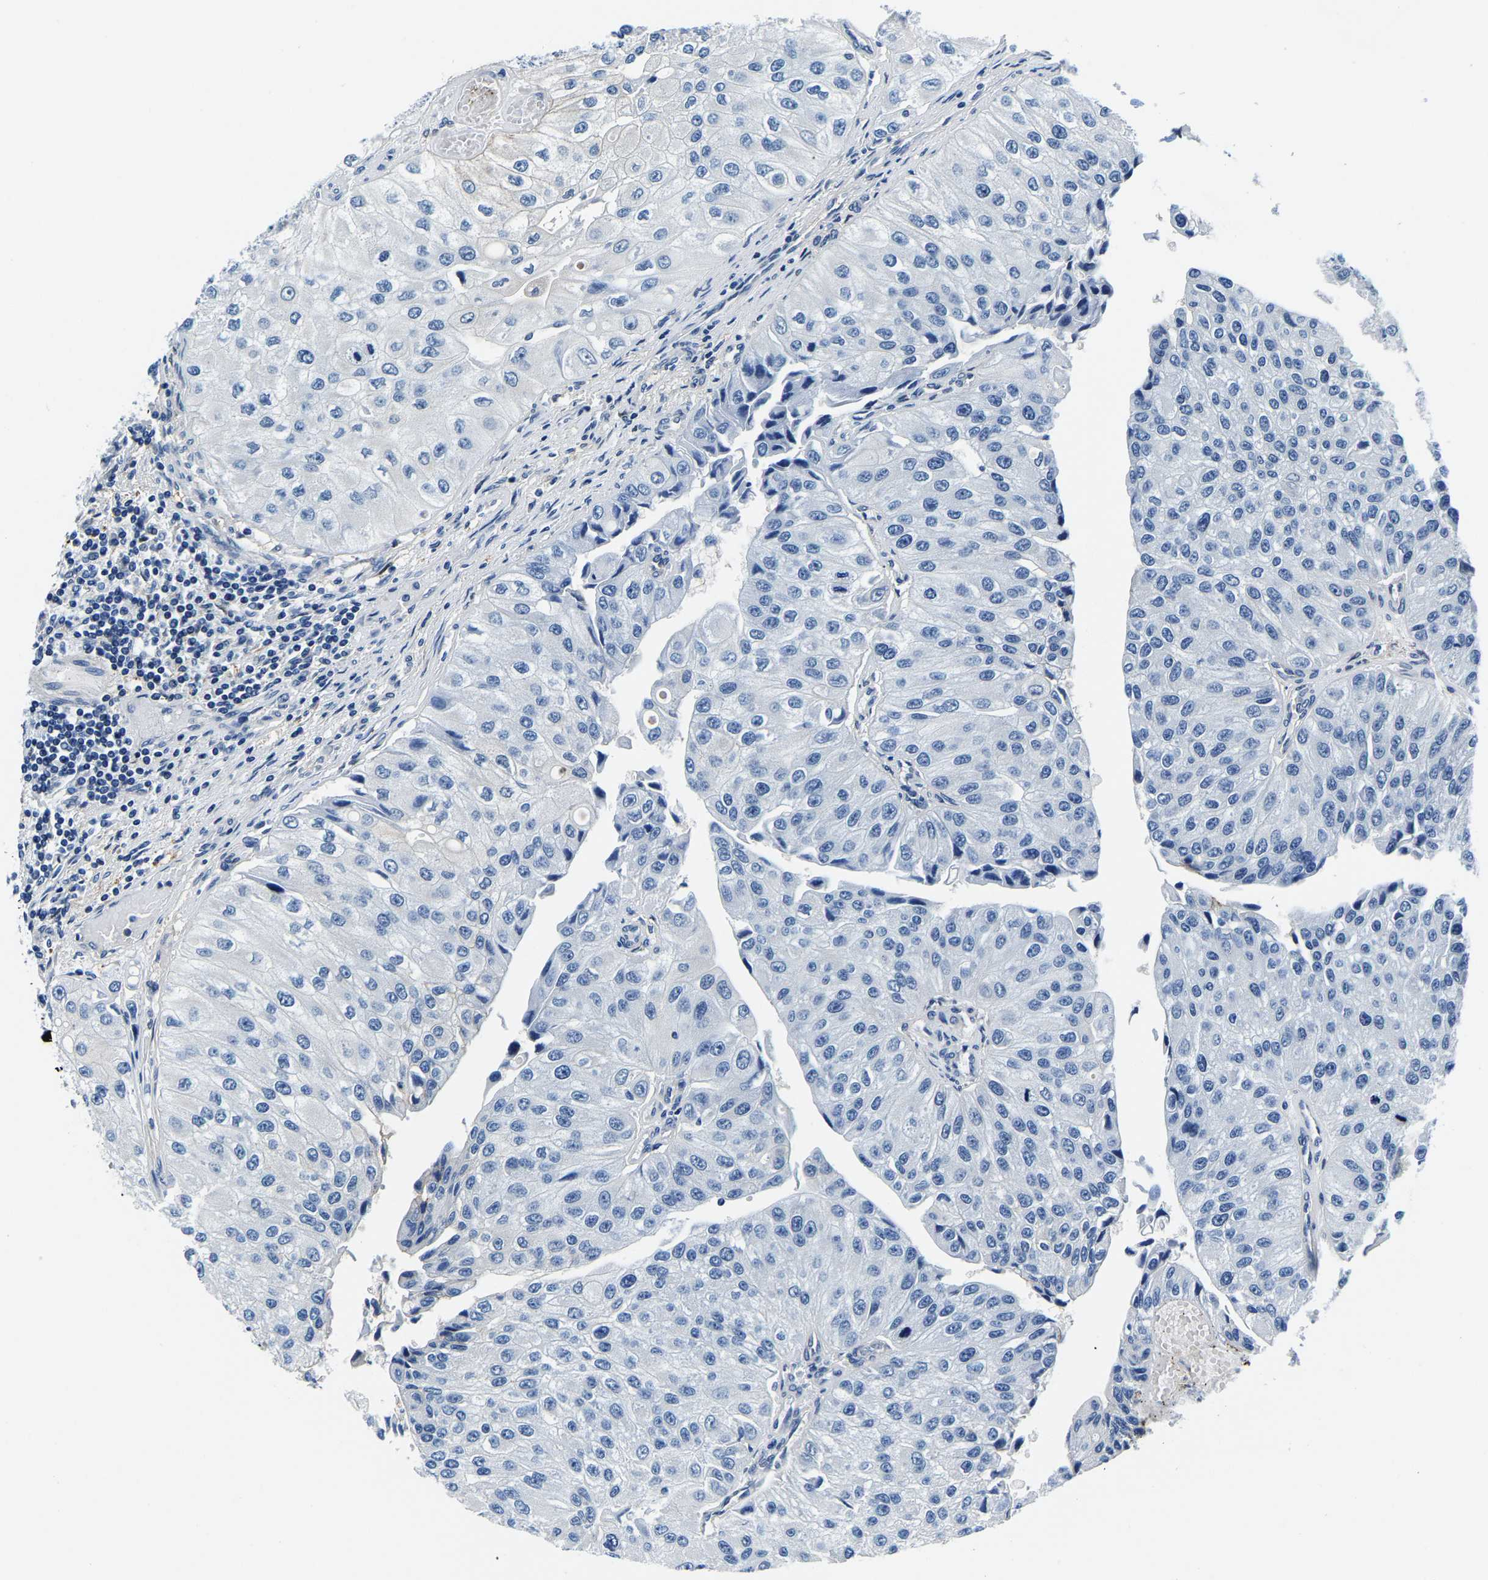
{"staining": {"intensity": "negative", "quantity": "none", "location": "none"}, "tissue": "urothelial cancer", "cell_type": "Tumor cells", "image_type": "cancer", "snomed": [{"axis": "morphology", "description": "Urothelial carcinoma, High grade"}, {"axis": "topography", "description": "Kidney"}, {"axis": "topography", "description": "Urinary bladder"}], "caption": "High power microscopy image of an immunohistochemistry (IHC) micrograph of urothelial cancer, revealing no significant expression in tumor cells. (Brightfield microscopy of DAB immunohistochemistry (IHC) at high magnification).", "gene": "ACO1", "patient": {"sex": "male", "age": 77}}